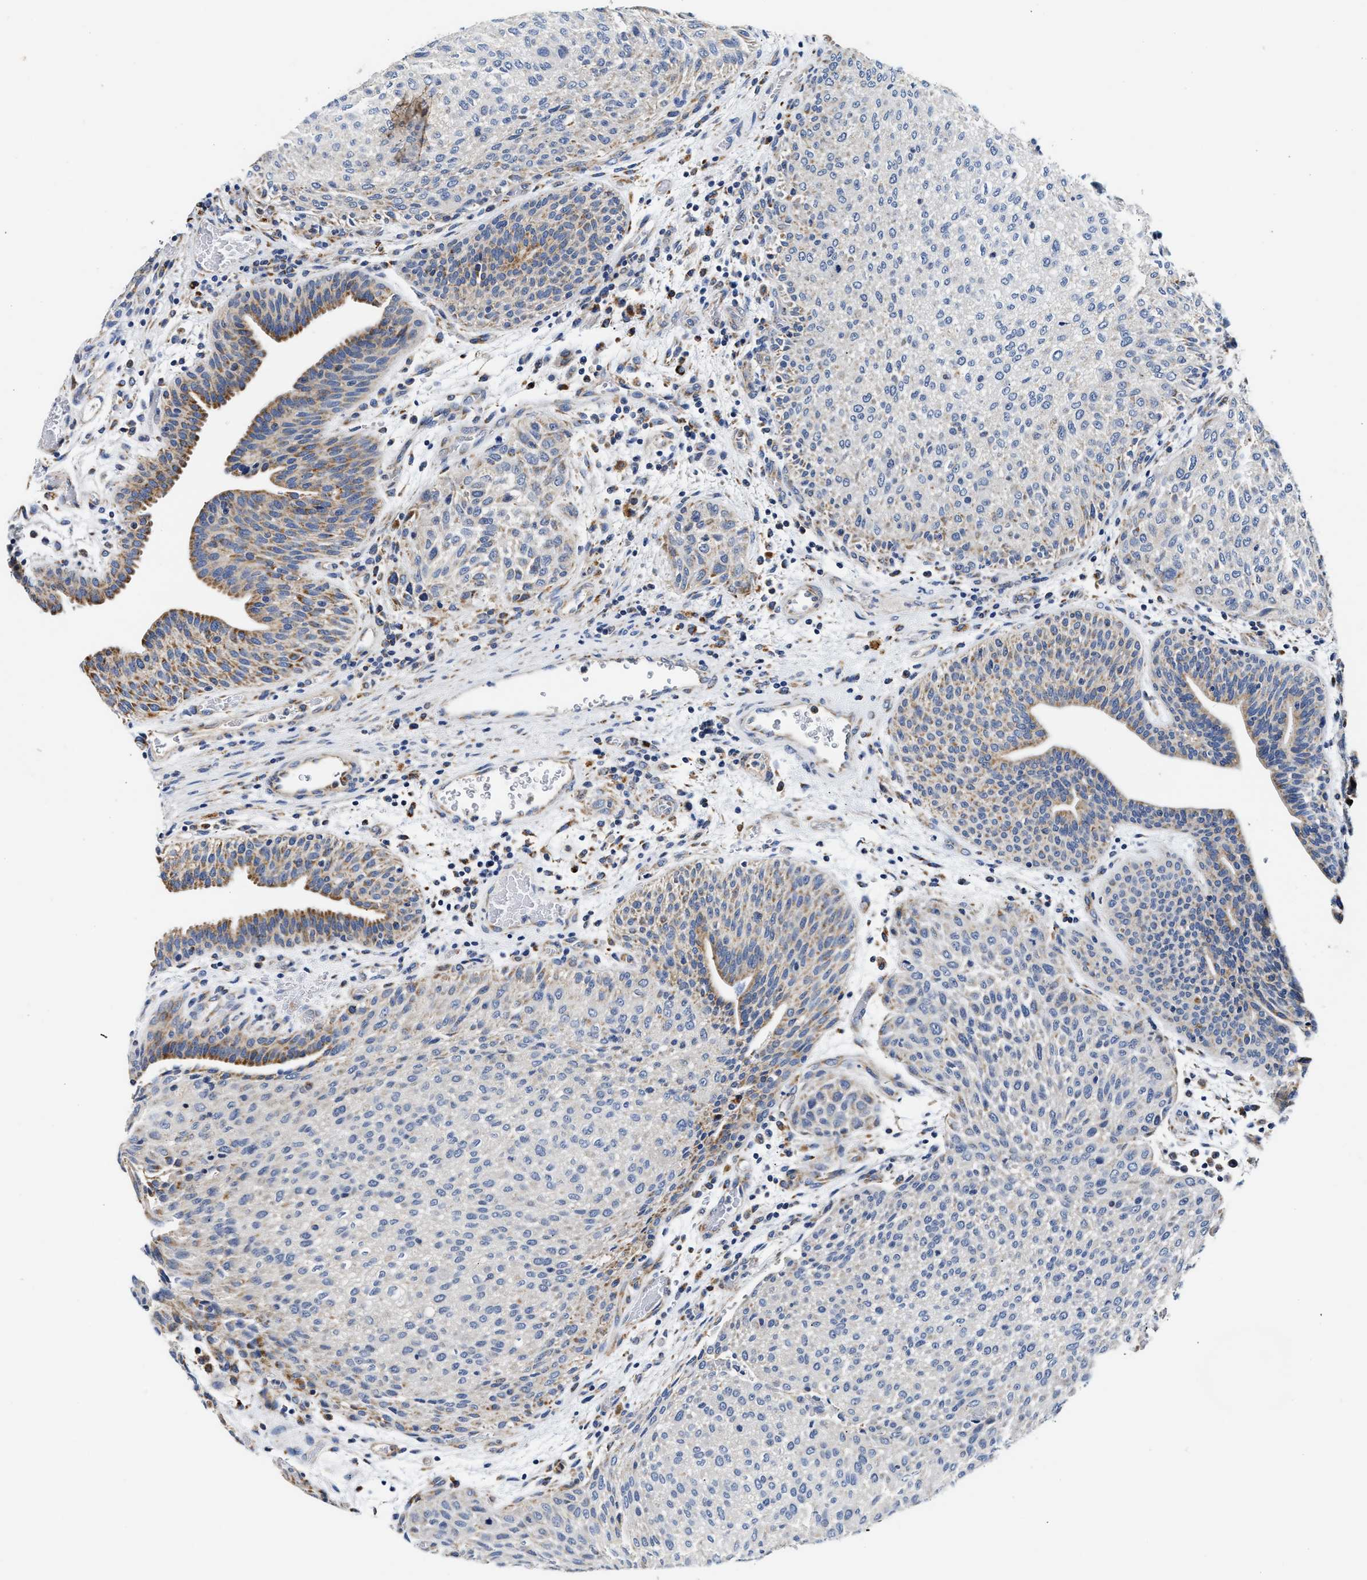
{"staining": {"intensity": "moderate", "quantity": "25%-75%", "location": "cytoplasmic/membranous"}, "tissue": "urothelial cancer", "cell_type": "Tumor cells", "image_type": "cancer", "snomed": [{"axis": "morphology", "description": "Urothelial carcinoma, Low grade"}, {"axis": "morphology", "description": "Urothelial carcinoma, High grade"}, {"axis": "topography", "description": "Urinary bladder"}], "caption": "The photomicrograph displays staining of urothelial carcinoma (high-grade), revealing moderate cytoplasmic/membranous protein expression (brown color) within tumor cells.", "gene": "ACADVL", "patient": {"sex": "male", "age": 35}}